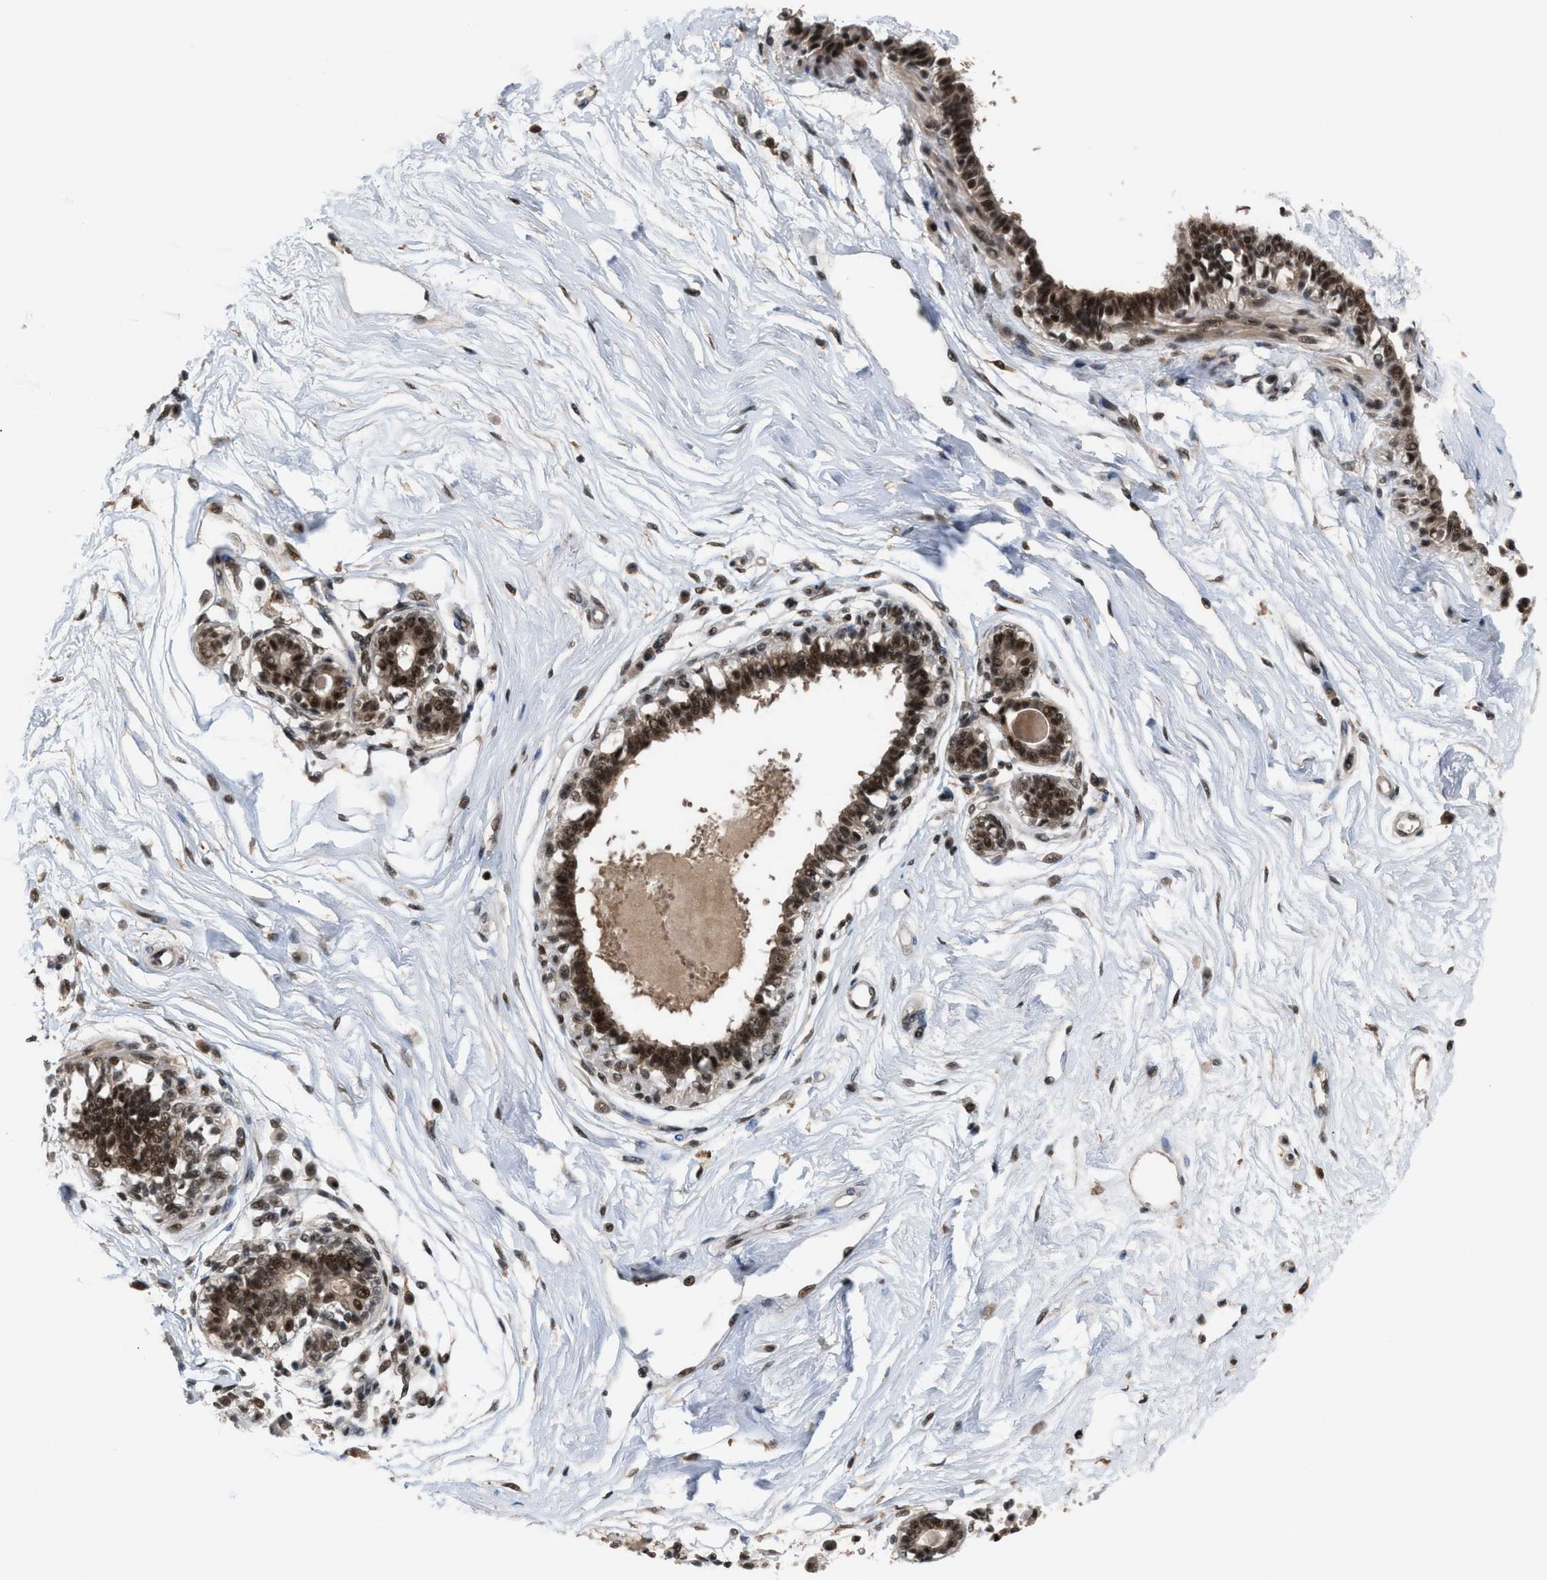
{"staining": {"intensity": "strong", "quantity": ">75%", "location": "cytoplasmic/membranous,nuclear"}, "tissue": "breast", "cell_type": "Glandular cells", "image_type": "normal", "snomed": [{"axis": "morphology", "description": "Normal tissue, NOS"}, {"axis": "topography", "description": "Breast"}], "caption": "IHC photomicrograph of normal human breast stained for a protein (brown), which shows high levels of strong cytoplasmic/membranous,nuclear expression in about >75% of glandular cells.", "gene": "PRPF4", "patient": {"sex": "female", "age": 45}}